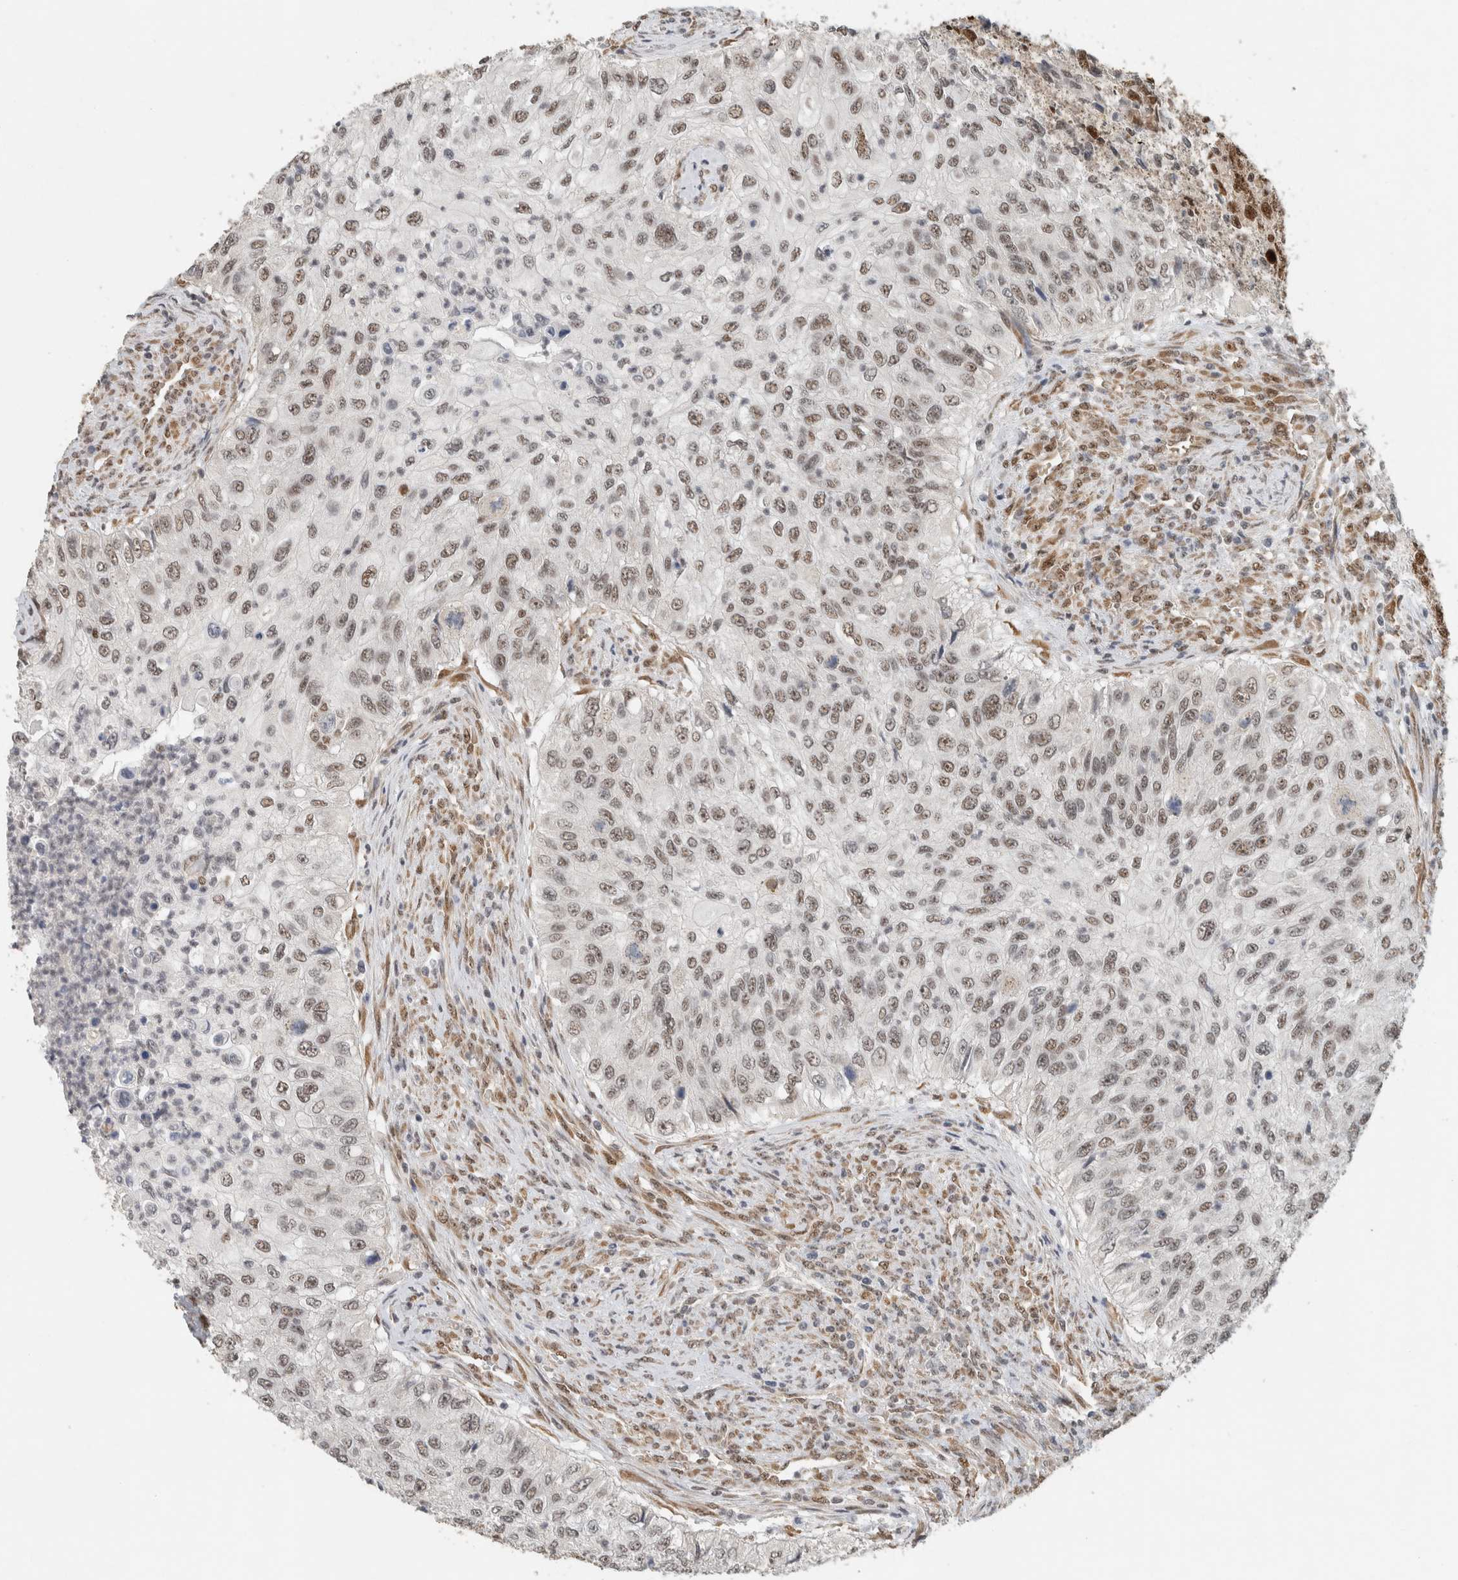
{"staining": {"intensity": "moderate", "quantity": ">75%", "location": "nuclear"}, "tissue": "urothelial cancer", "cell_type": "Tumor cells", "image_type": "cancer", "snomed": [{"axis": "morphology", "description": "Urothelial carcinoma, High grade"}, {"axis": "topography", "description": "Urinary bladder"}], "caption": "High-magnification brightfield microscopy of urothelial carcinoma (high-grade) stained with DAB (3,3'-diaminobenzidine) (brown) and counterstained with hematoxylin (blue). tumor cells exhibit moderate nuclear staining is identified in approximately>75% of cells.", "gene": "DDX42", "patient": {"sex": "female", "age": 60}}